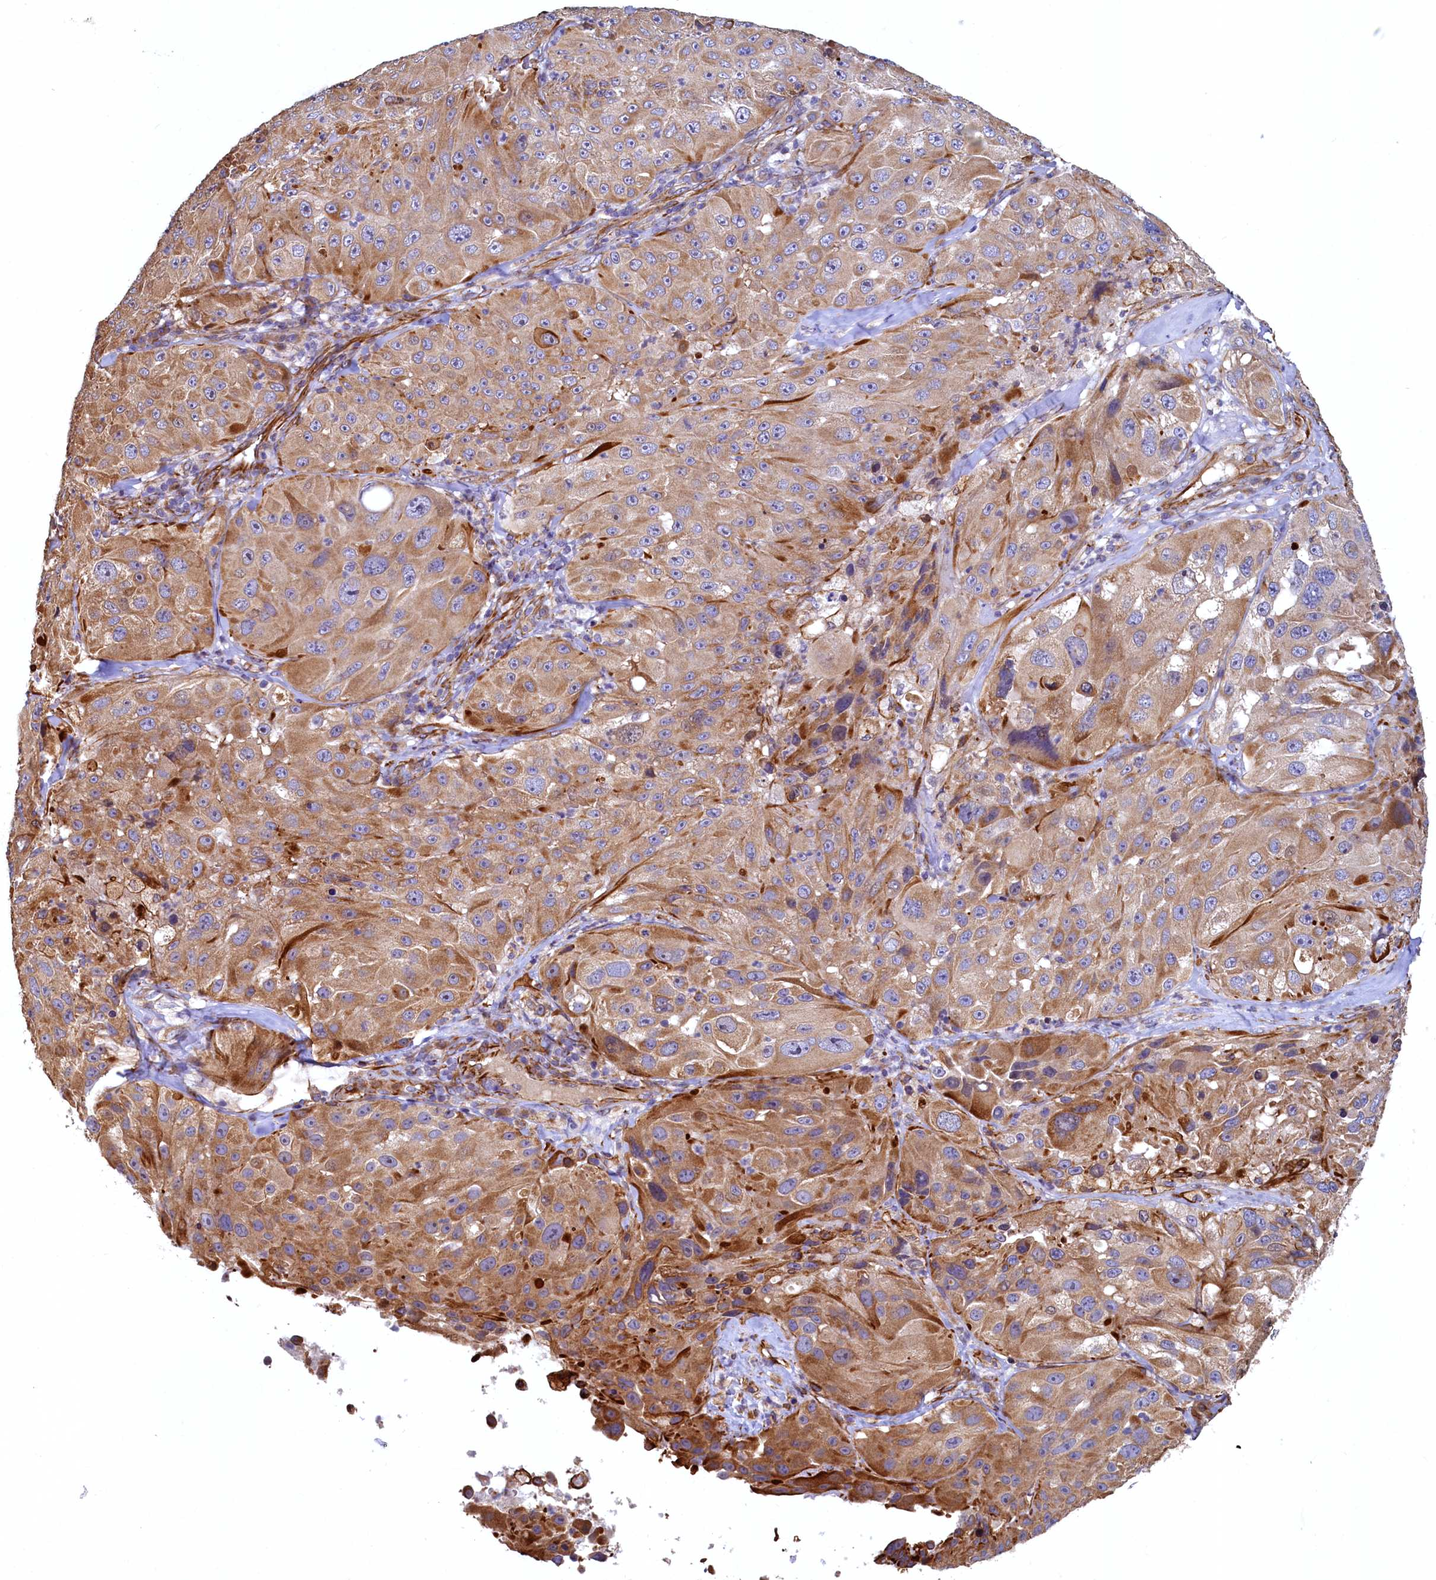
{"staining": {"intensity": "moderate", "quantity": ">75%", "location": "cytoplasmic/membranous"}, "tissue": "melanoma", "cell_type": "Tumor cells", "image_type": "cancer", "snomed": [{"axis": "morphology", "description": "Malignant melanoma, Metastatic site"}, {"axis": "topography", "description": "Lymph node"}], "caption": "The immunohistochemical stain highlights moderate cytoplasmic/membranous expression in tumor cells of malignant melanoma (metastatic site) tissue.", "gene": "LRRC57", "patient": {"sex": "male", "age": 62}}